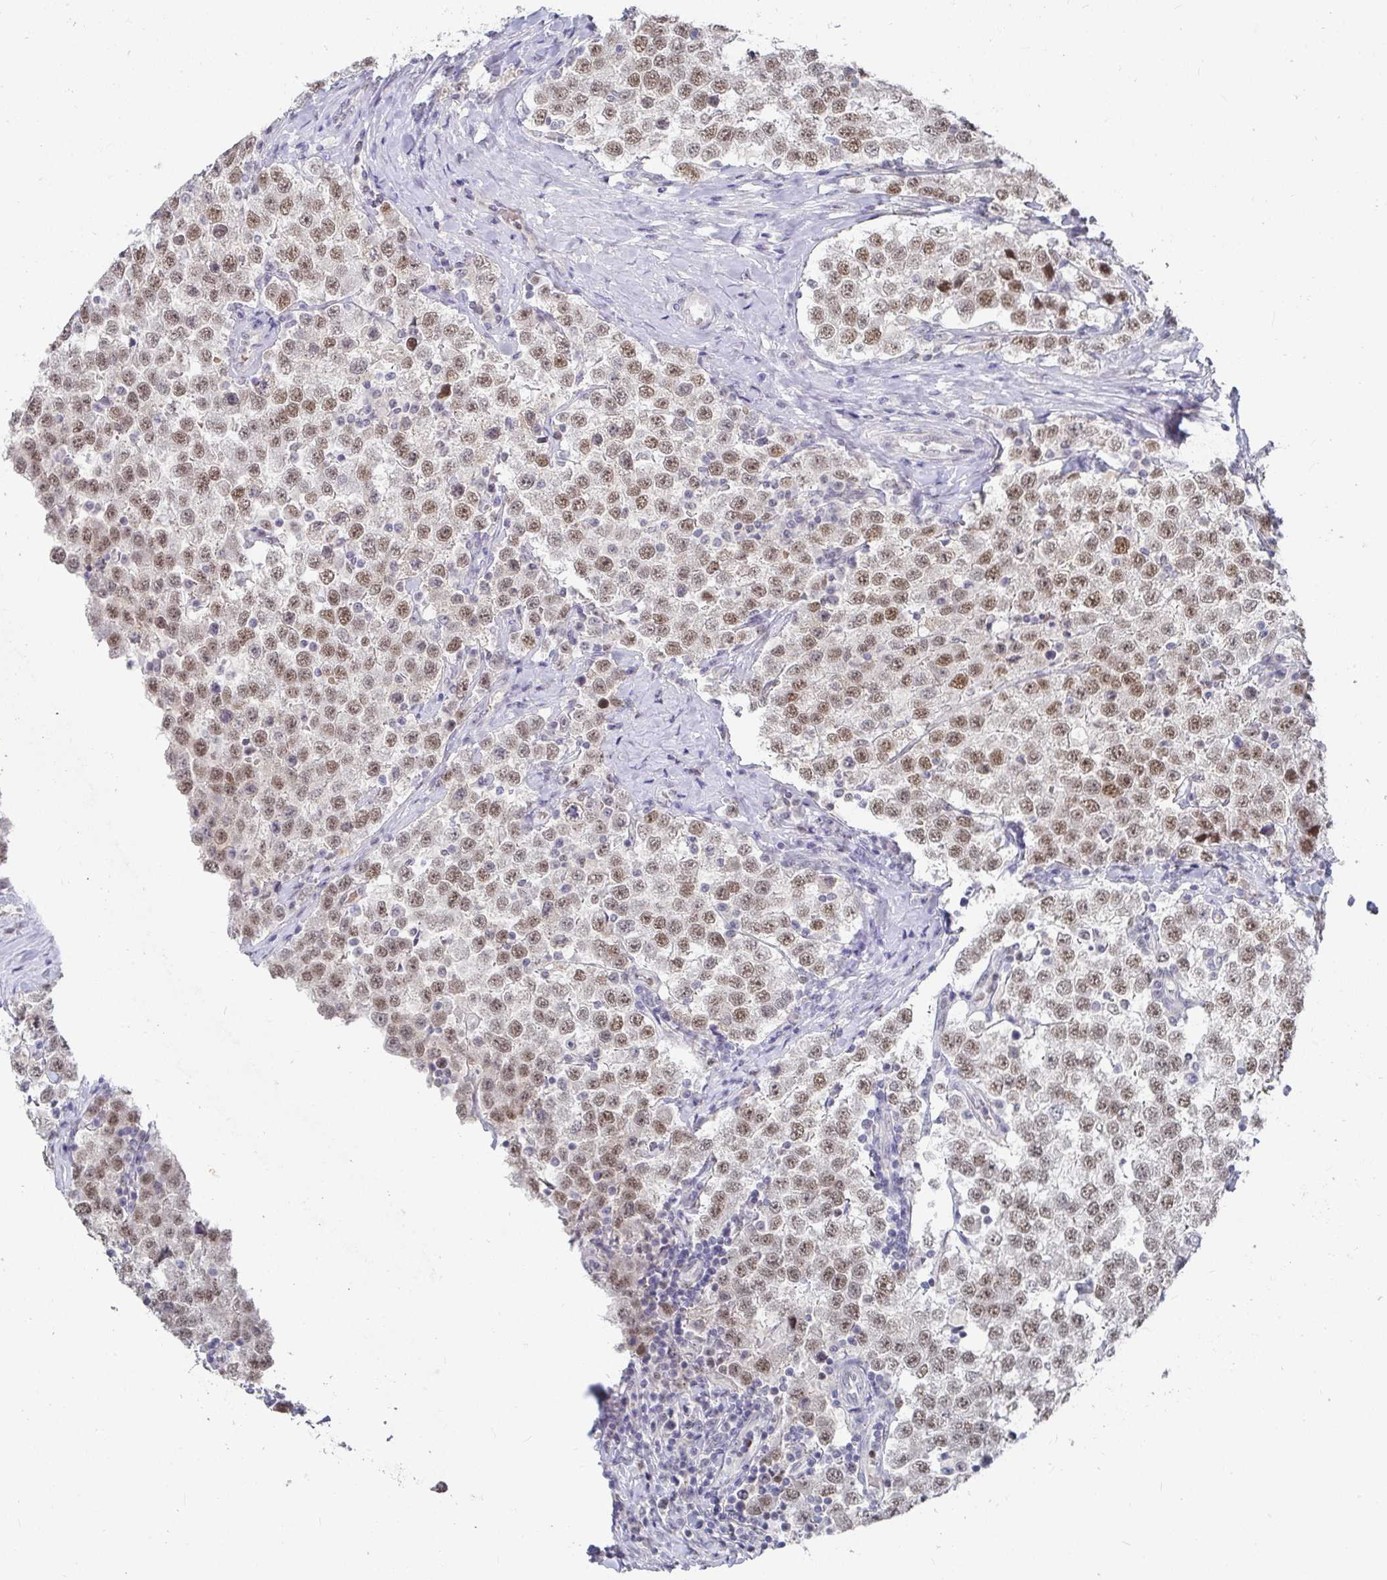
{"staining": {"intensity": "moderate", "quantity": ">75%", "location": "nuclear"}, "tissue": "testis cancer", "cell_type": "Tumor cells", "image_type": "cancer", "snomed": [{"axis": "morphology", "description": "Seminoma, NOS"}, {"axis": "topography", "description": "Testis"}], "caption": "Testis cancer (seminoma) tissue displays moderate nuclear staining in about >75% of tumor cells", "gene": "RCOR1", "patient": {"sex": "male", "age": 34}}